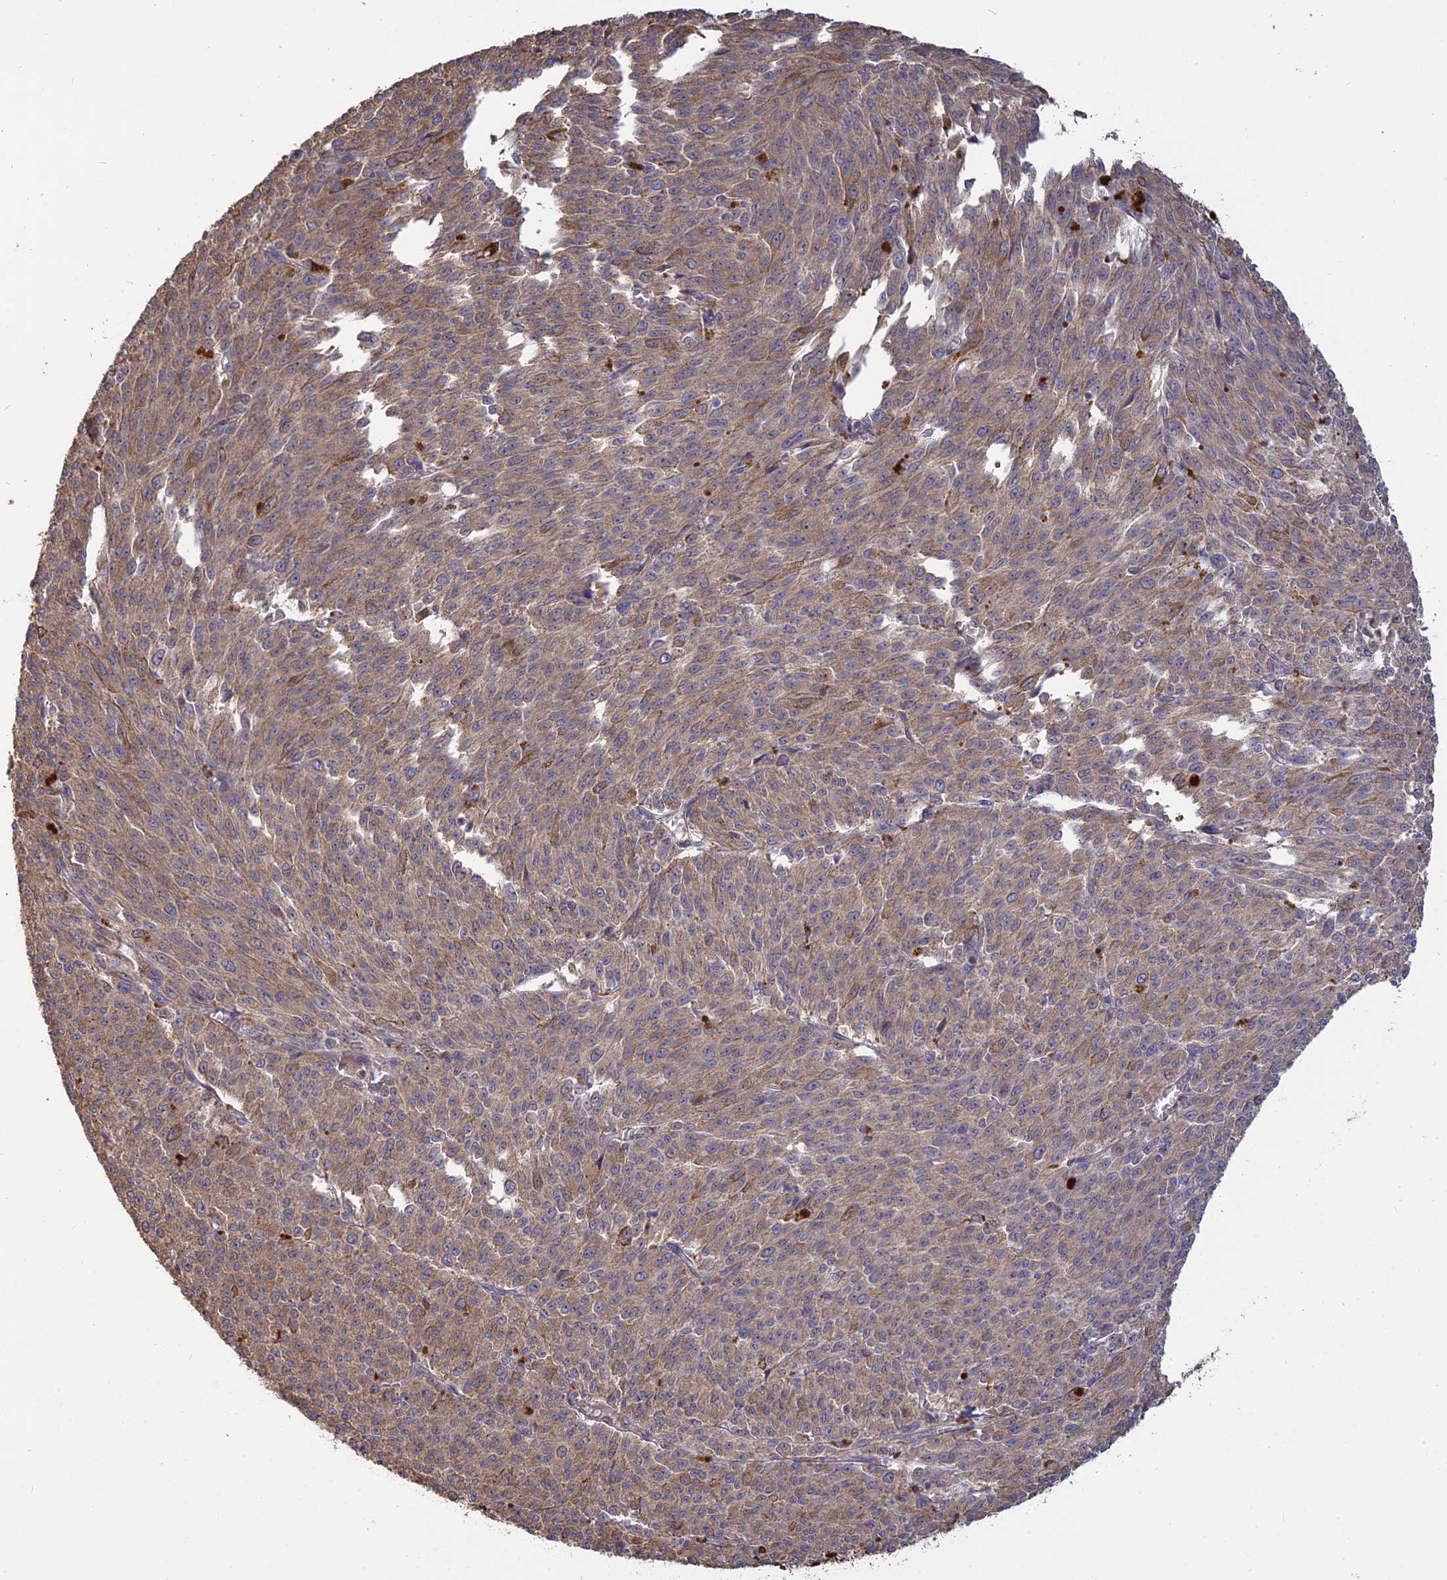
{"staining": {"intensity": "weak", "quantity": ">75%", "location": "cytoplasmic/membranous"}, "tissue": "melanoma", "cell_type": "Tumor cells", "image_type": "cancer", "snomed": [{"axis": "morphology", "description": "Malignant melanoma, NOS"}, {"axis": "topography", "description": "Skin"}], "caption": "This is an image of immunohistochemistry staining of melanoma, which shows weak staining in the cytoplasmic/membranous of tumor cells.", "gene": "PPIC", "patient": {"sex": "female", "age": 52}}